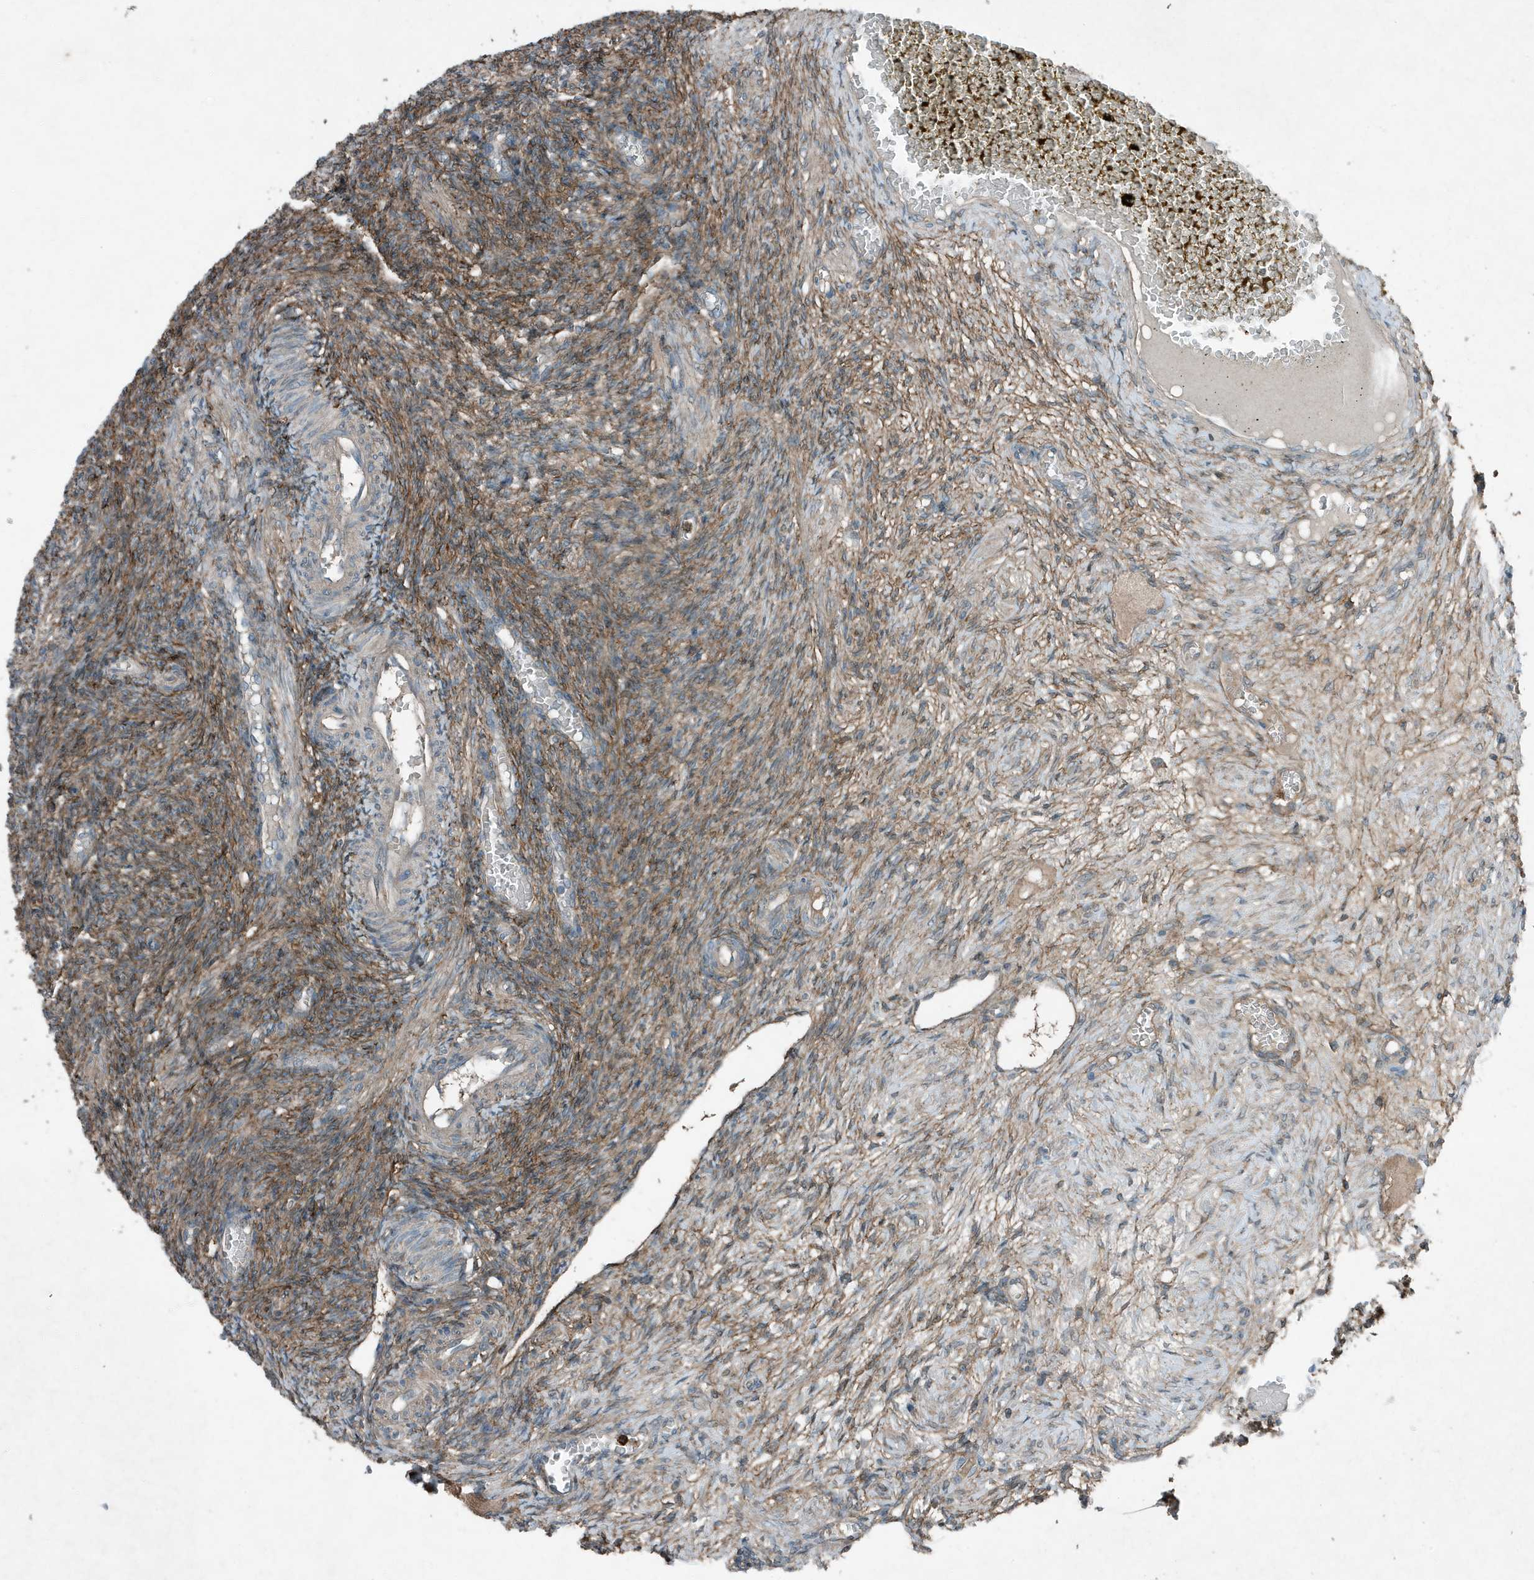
{"staining": {"intensity": "moderate", "quantity": ">75%", "location": "cytoplasmic/membranous"}, "tissue": "ovary", "cell_type": "Ovarian stroma cells", "image_type": "normal", "snomed": [{"axis": "morphology", "description": "Normal tissue, NOS"}, {"axis": "topography", "description": "Ovary"}], "caption": "Ovarian stroma cells display medium levels of moderate cytoplasmic/membranous expression in approximately >75% of cells in normal human ovary.", "gene": "DAPP1", "patient": {"sex": "female", "age": 27}}